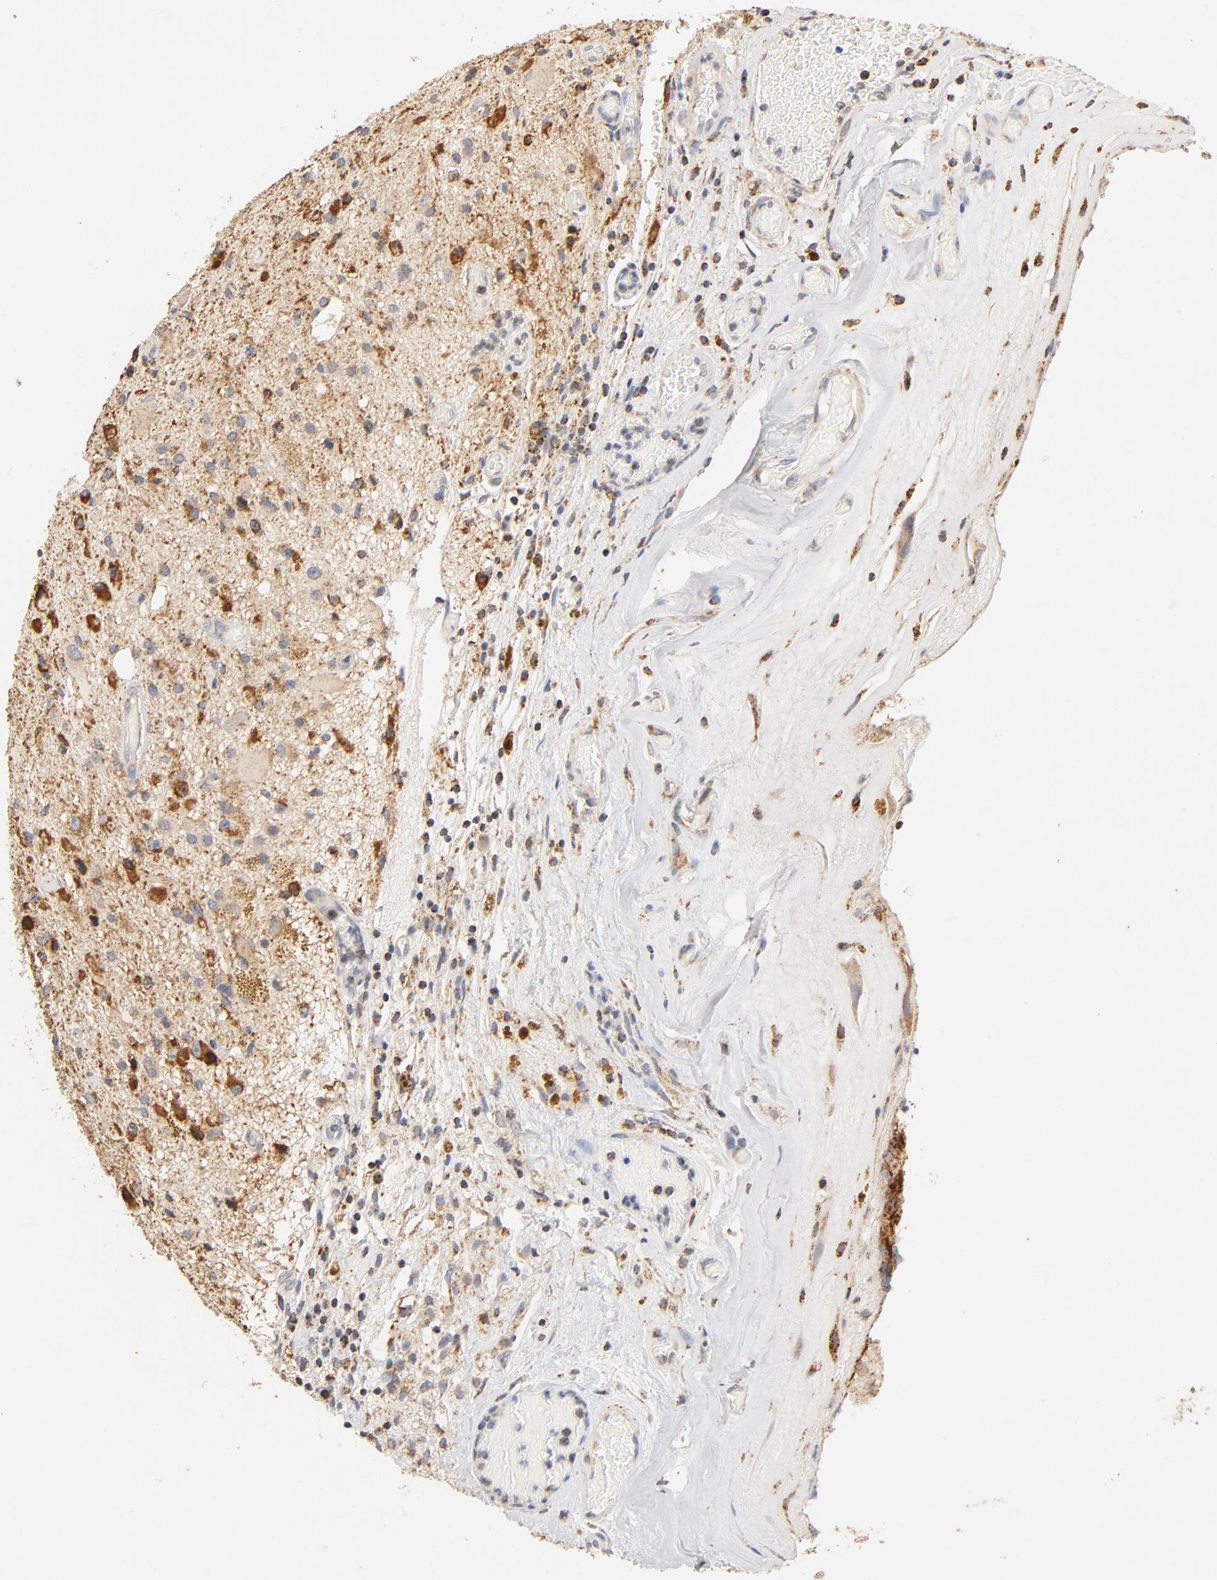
{"staining": {"intensity": "moderate", "quantity": ">75%", "location": "cytoplasmic/membranous"}, "tissue": "glioma", "cell_type": "Tumor cells", "image_type": "cancer", "snomed": [{"axis": "morphology", "description": "Glioma, malignant, Low grade"}, {"axis": "topography", "description": "Brain"}], "caption": "IHC of human glioma exhibits medium levels of moderate cytoplasmic/membranous expression in about >75% of tumor cells. Using DAB (3,3'-diaminobenzidine) (brown) and hematoxylin (blue) stains, captured at high magnification using brightfield microscopy.", "gene": "COX4I1", "patient": {"sex": "male", "age": 58}}